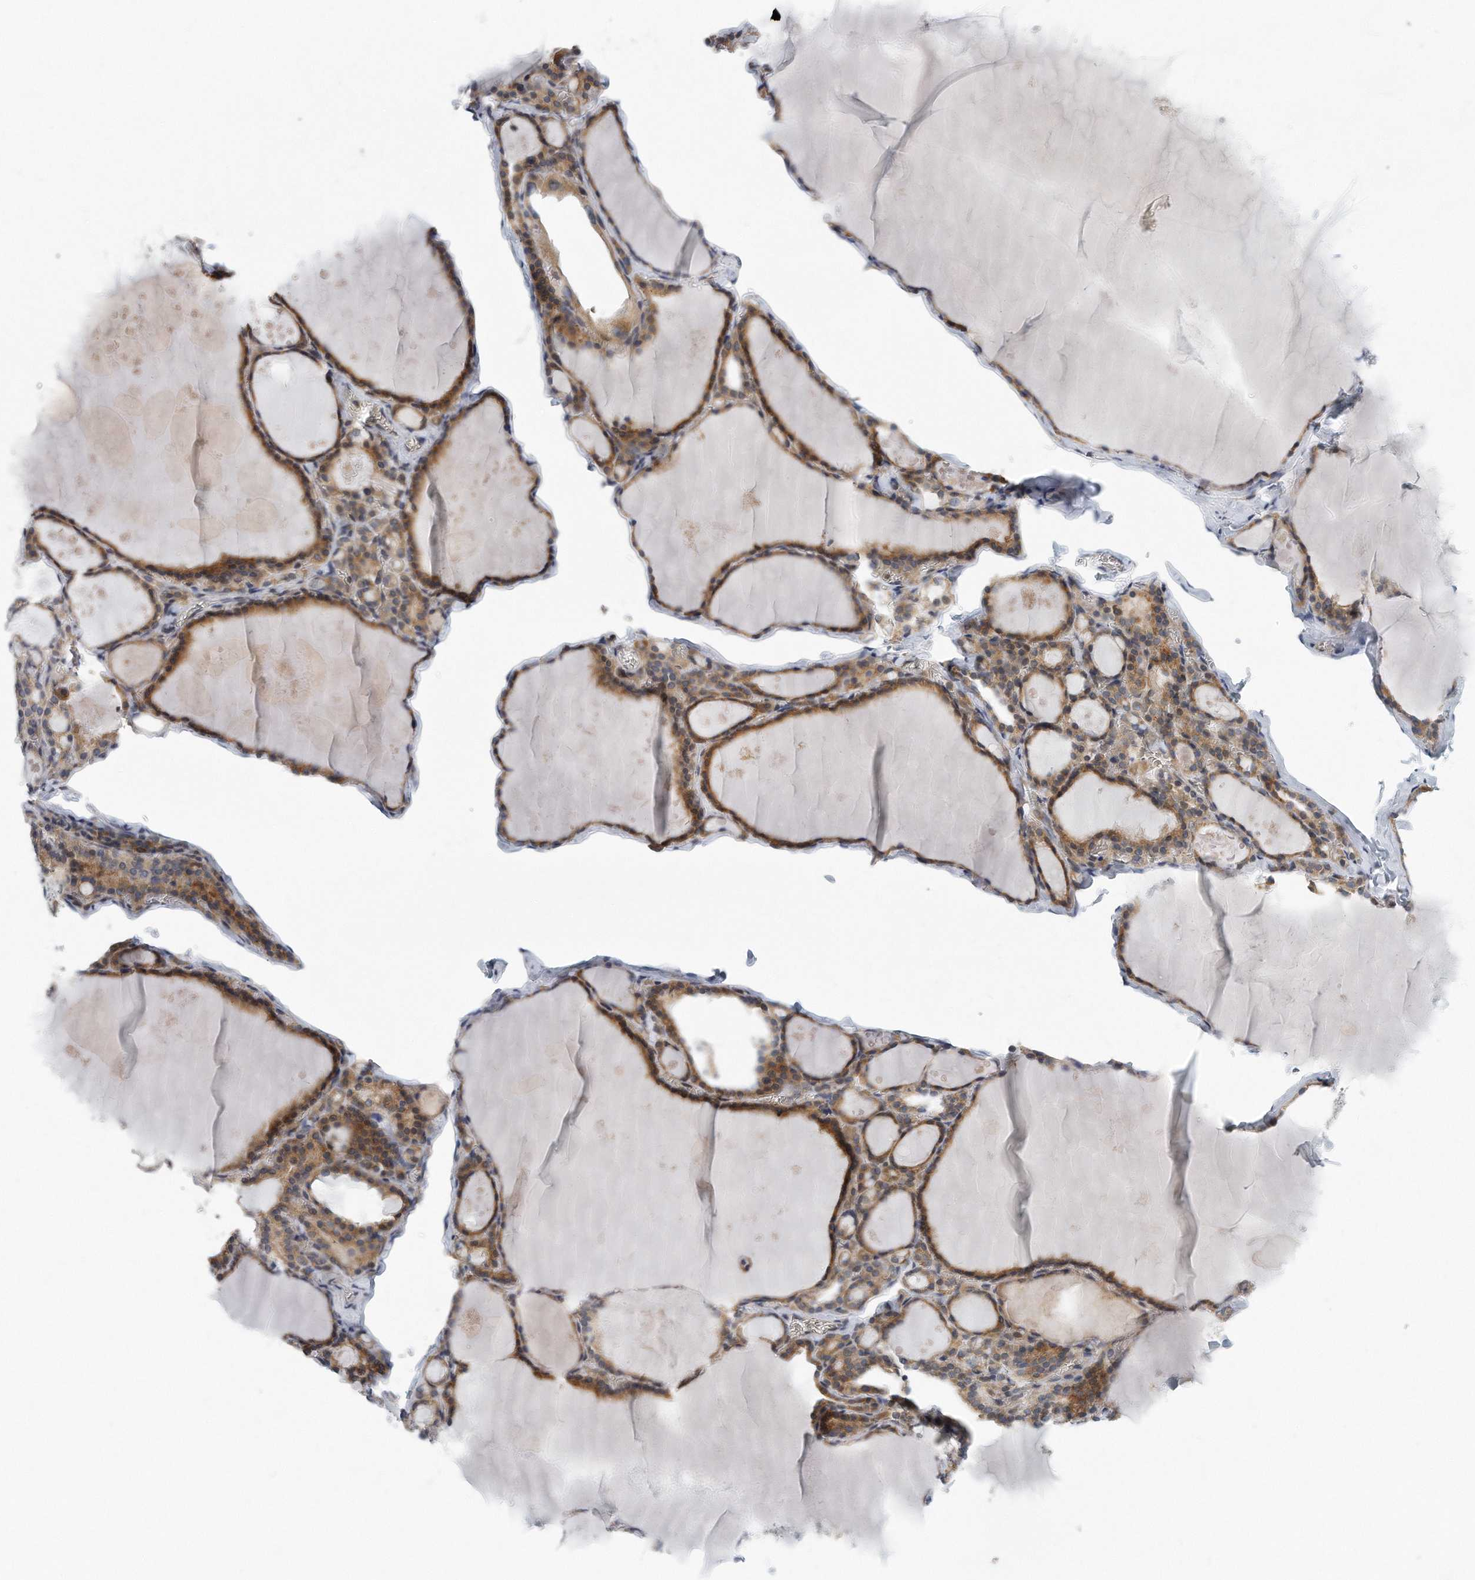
{"staining": {"intensity": "moderate", "quantity": ">75%", "location": "cytoplasmic/membranous"}, "tissue": "thyroid gland", "cell_type": "Glandular cells", "image_type": "normal", "snomed": [{"axis": "morphology", "description": "Normal tissue, NOS"}, {"axis": "topography", "description": "Thyroid gland"}], "caption": "Moderate cytoplasmic/membranous expression for a protein is seen in about >75% of glandular cells of benign thyroid gland using immunohistochemistry.", "gene": "VLDLR", "patient": {"sex": "male", "age": 56}}